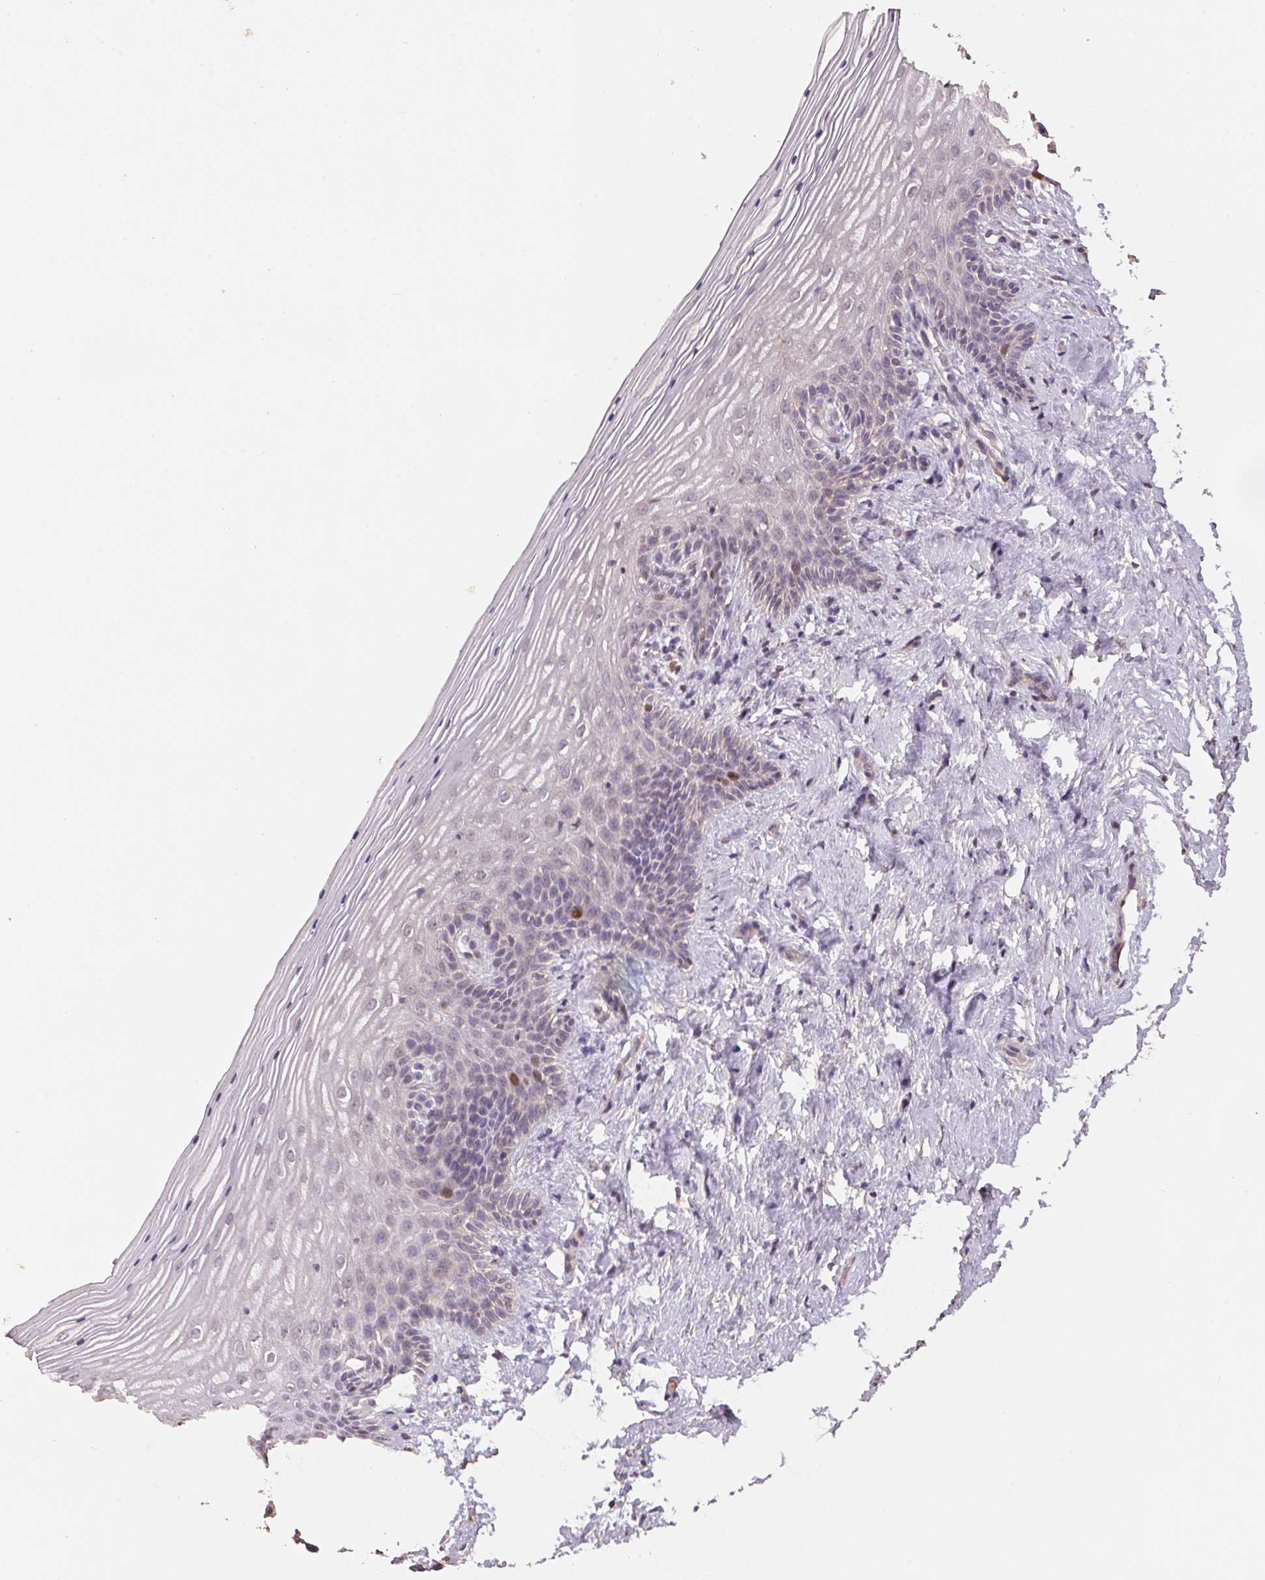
{"staining": {"intensity": "moderate", "quantity": "<25%", "location": "nuclear"}, "tissue": "vagina", "cell_type": "Squamous epithelial cells", "image_type": "normal", "snomed": [{"axis": "morphology", "description": "Normal tissue, NOS"}, {"axis": "topography", "description": "Vagina"}], "caption": "Unremarkable vagina demonstrates moderate nuclear positivity in approximately <25% of squamous epithelial cells, visualized by immunohistochemistry. The staining was performed using DAB (3,3'-diaminobenzidine), with brown indicating positive protein expression. Nuclei are stained blue with hematoxylin.", "gene": "CENPF", "patient": {"sex": "female", "age": 45}}